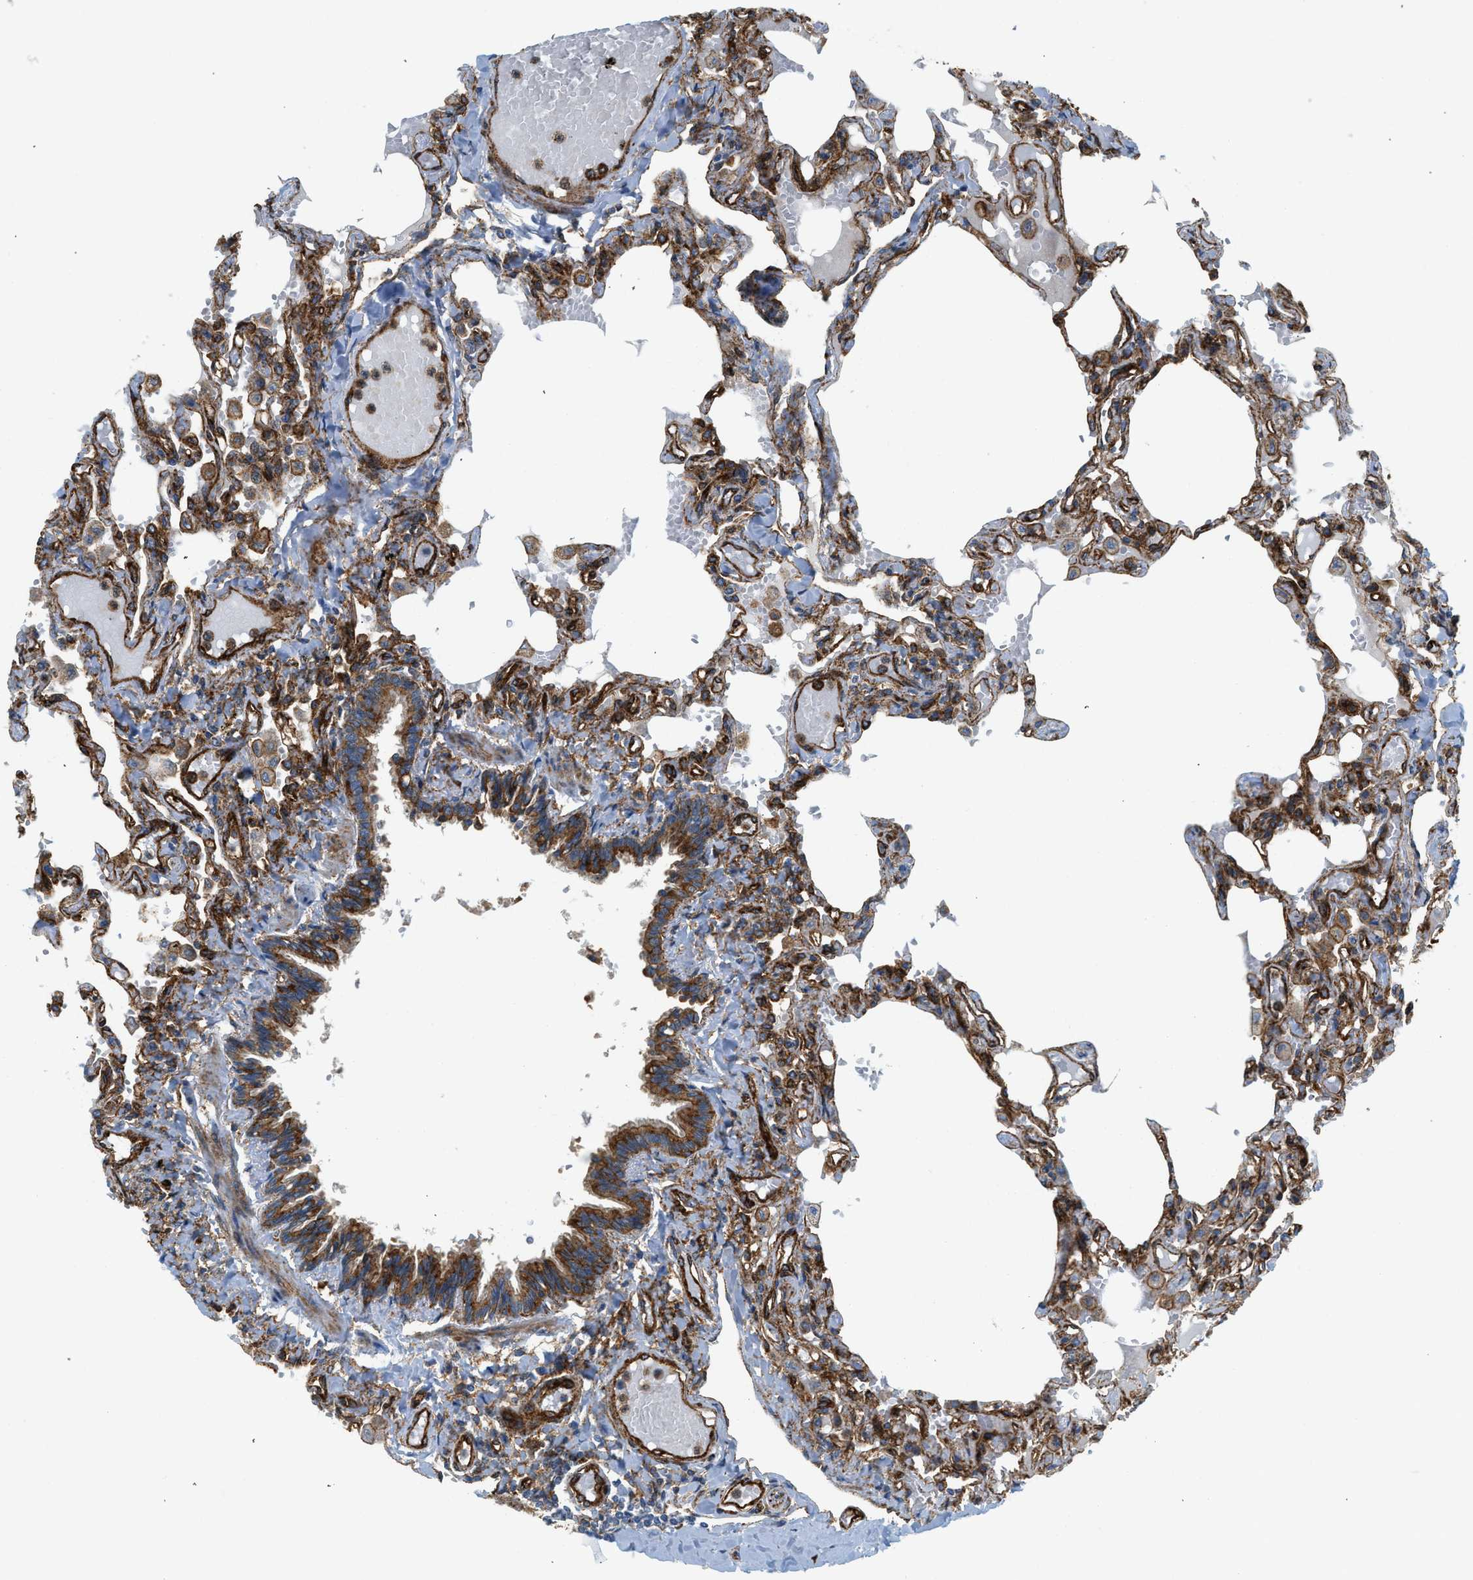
{"staining": {"intensity": "strong", "quantity": "25%-75%", "location": "cytoplasmic/membranous"}, "tissue": "lung", "cell_type": "Alveolar cells", "image_type": "normal", "snomed": [{"axis": "morphology", "description": "Normal tissue, NOS"}, {"axis": "topography", "description": "Lung"}], "caption": "Immunohistochemical staining of benign lung reveals high levels of strong cytoplasmic/membranous staining in about 25%-75% of alveolar cells.", "gene": "HIP1", "patient": {"sex": "male", "age": 21}}